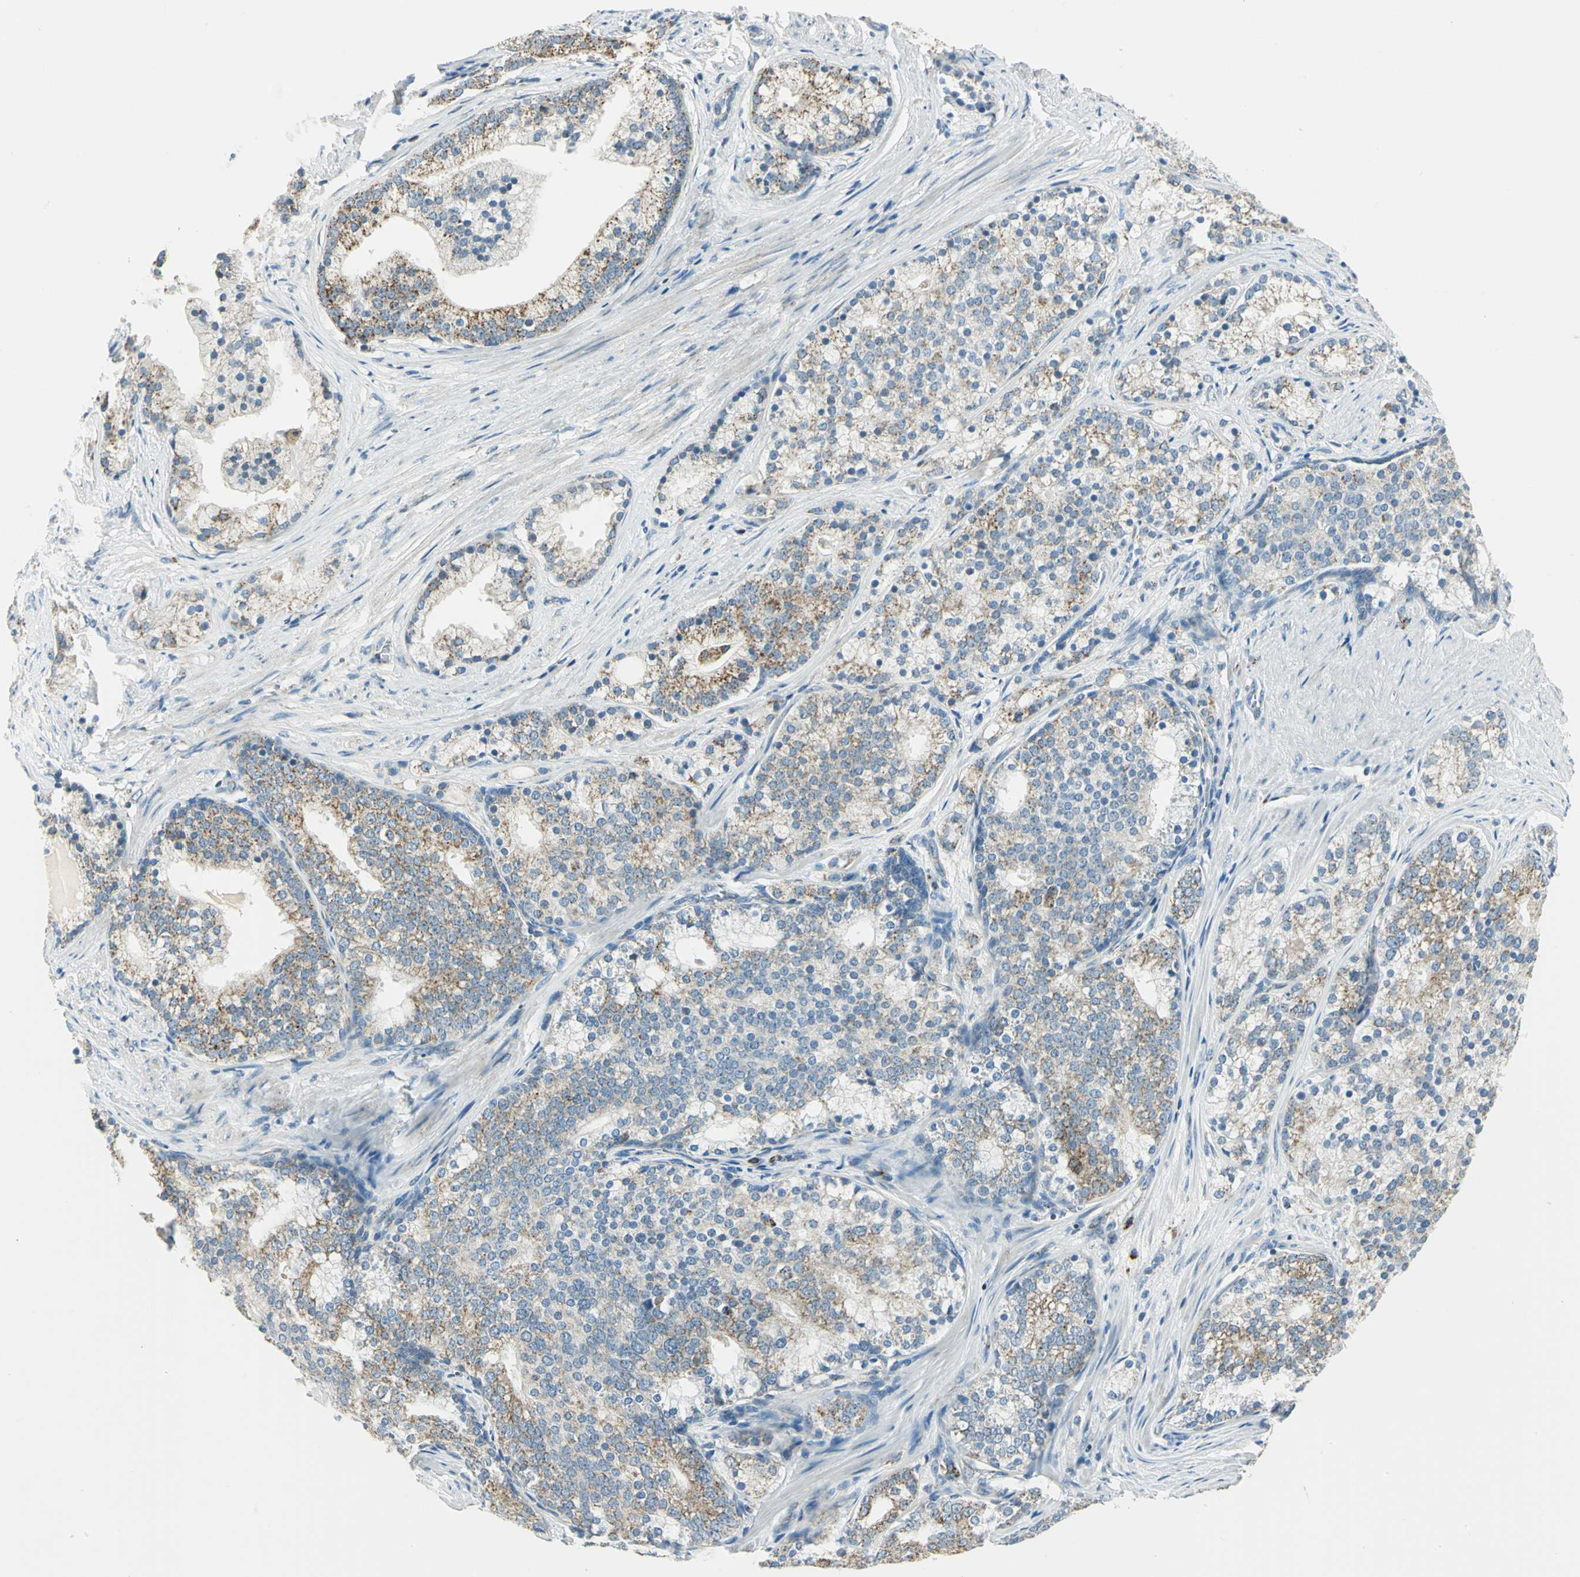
{"staining": {"intensity": "moderate", "quantity": "25%-75%", "location": "cytoplasmic/membranous"}, "tissue": "prostate cancer", "cell_type": "Tumor cells", "image_type": "cancer", "snomed": [{"axis": "morphology", "description": "Adenocarcinoma, Low grade"}, {"axis": "topography", "description": "Prostate"}], "caption": "Immunohistochemical staining of prostate low-grade adenocarcinoma reveals medium levels of moderate cytoplasmic/membranous positivity in approximately 25%-75% of tumor cells.", "gene": "ACADM", "patient": {"sex": "male", "age": 71}}